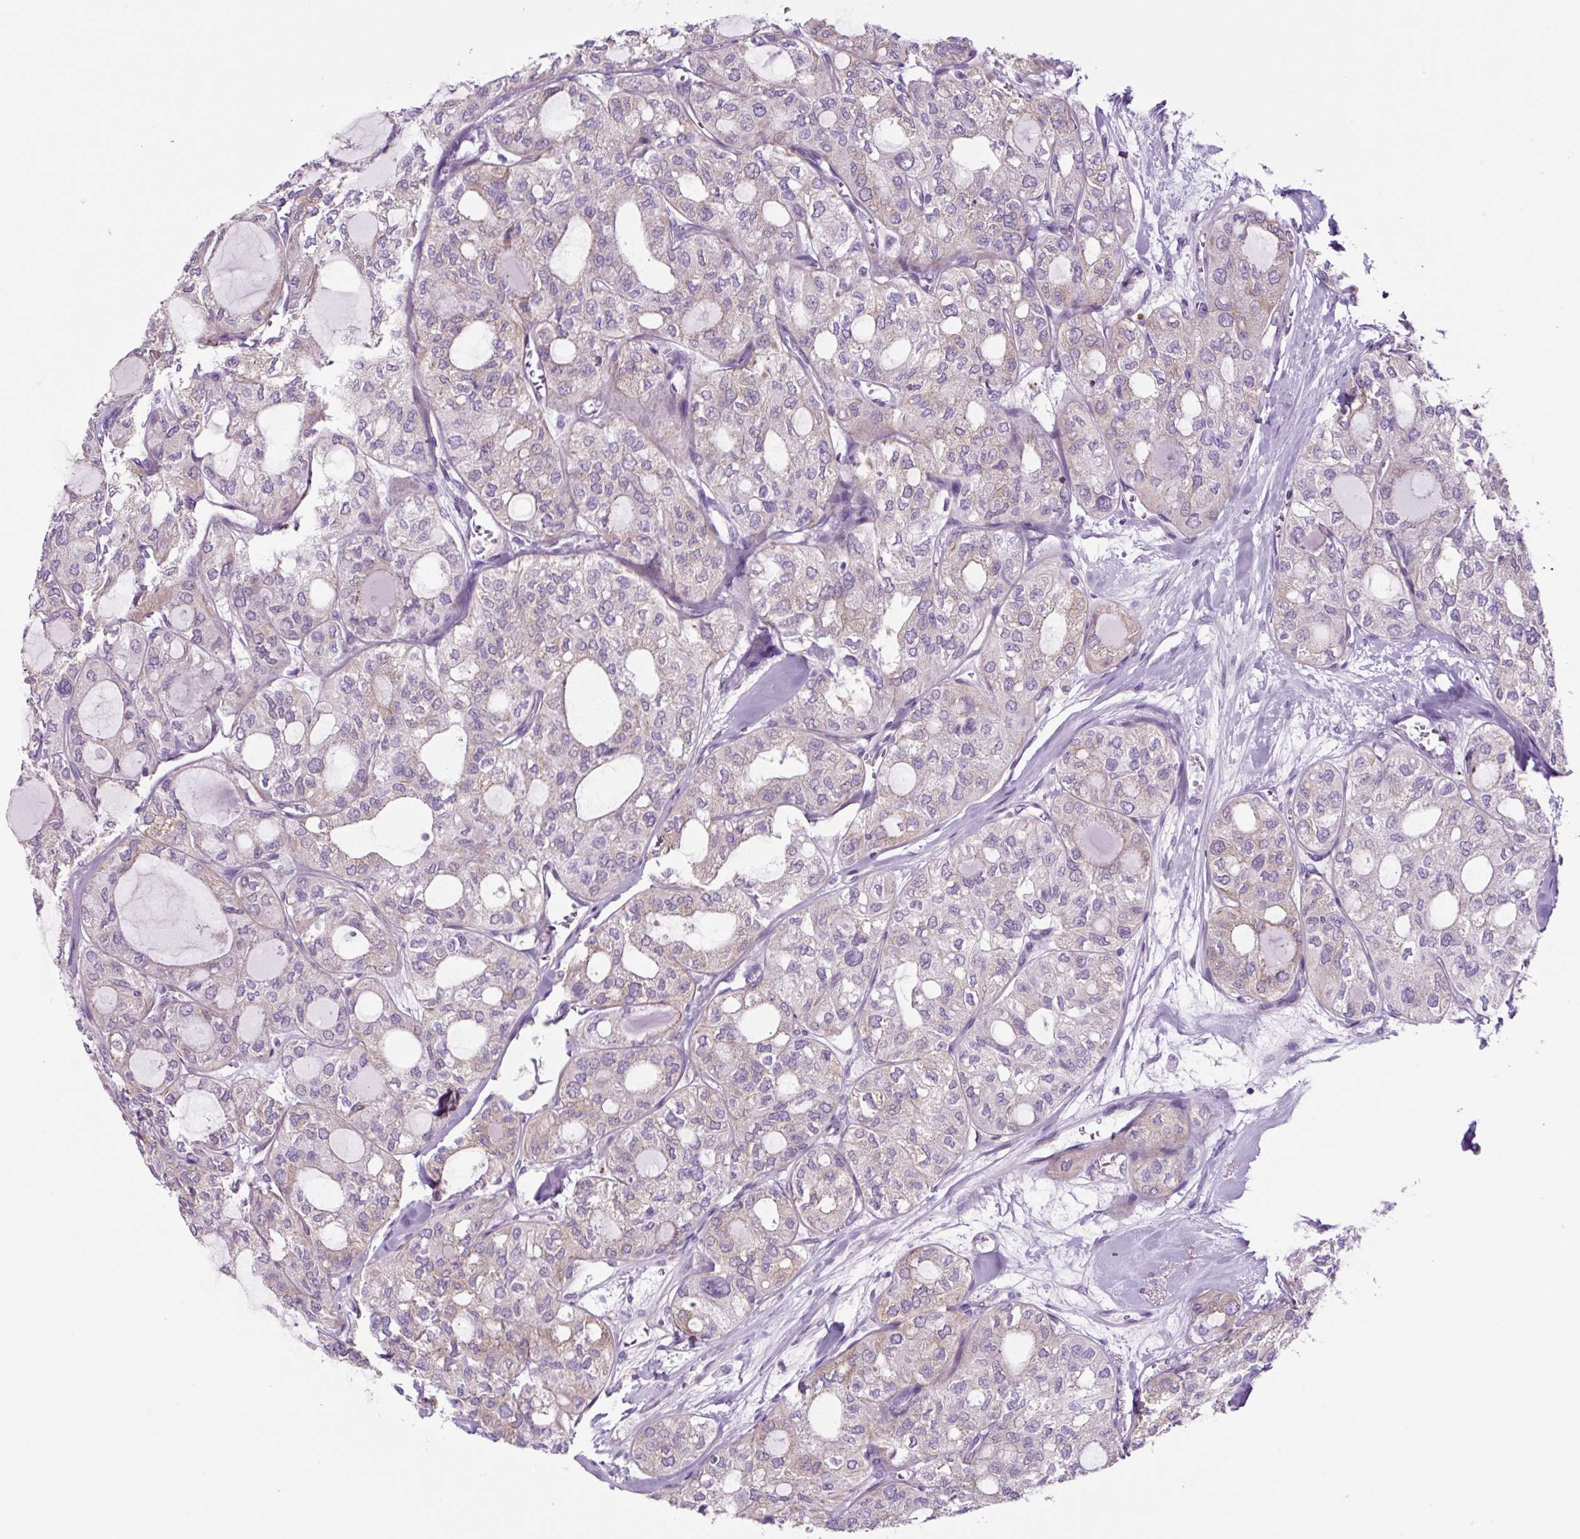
{"staining": {"intensity": "weak", "quantity": "<25%", "location": "cytoplasmic/membranous"}, "tissue": "thyroid cancer", "cell_type": "Tumor cells", "image_type": "cancer", "snomed": [{"axis": "morphology", "description": "Follicular adenoma carcinoma, NOS"}, {"axis": "topography", "description": "Thyroid gland"}], "caption": "An image of human thyroid cancer (follicular adenoma carcinoma) is negative for staining in tumor cells.", "gene": "GORASP1", "patient": {"sex": "male", "age": 75}}